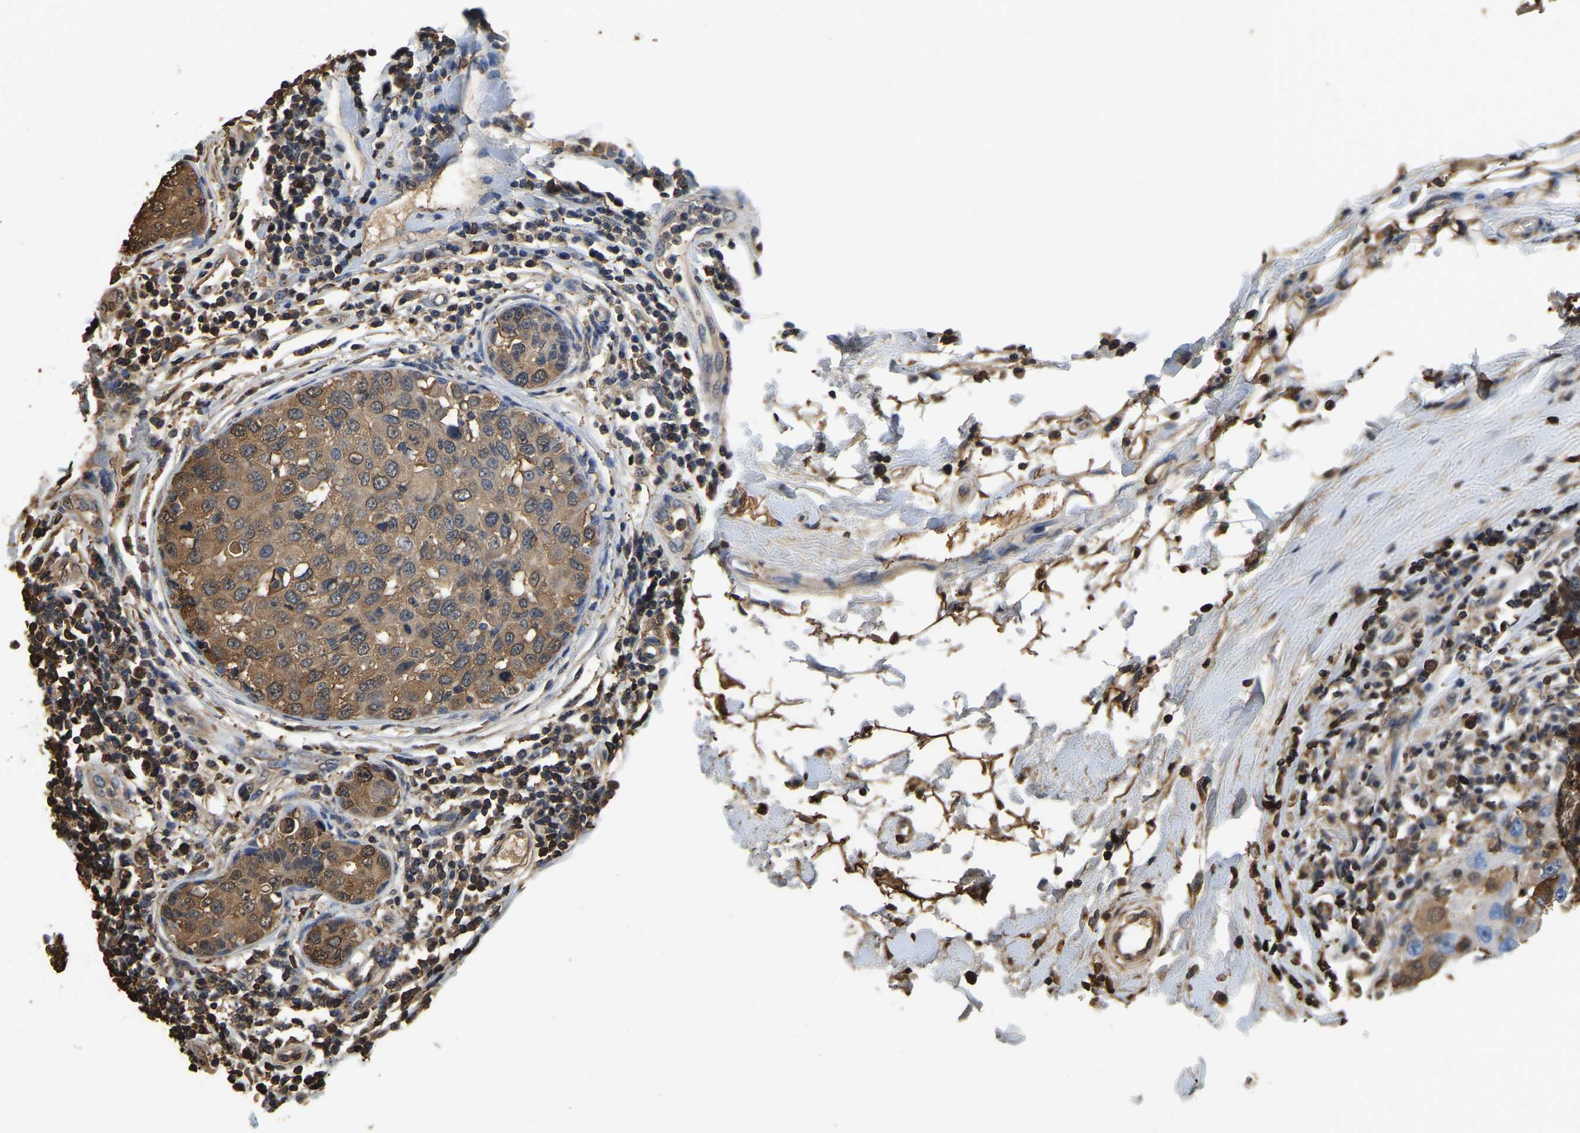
{"staining": {"intensity": "moderate", "quantity": ">75%", "location": "cytoplasmic/membranous"}, "tissue": "breast cancer", "cell_type": "Tumor cells", "image_type": "cancer", "snomed": [{"axis": "morphology", "description": "Duct carcinoma"}, {"axis": "topography", "description": "Breast"}], "caption": "Protein analysis of breast cancer (intraductal carcinoma) tissue displays moderate cytoplasmic/membranous positivity in approximately >75% of tumor cells.", "gene": "LDHB", "patient": {"sex": "female", "age": 27}}